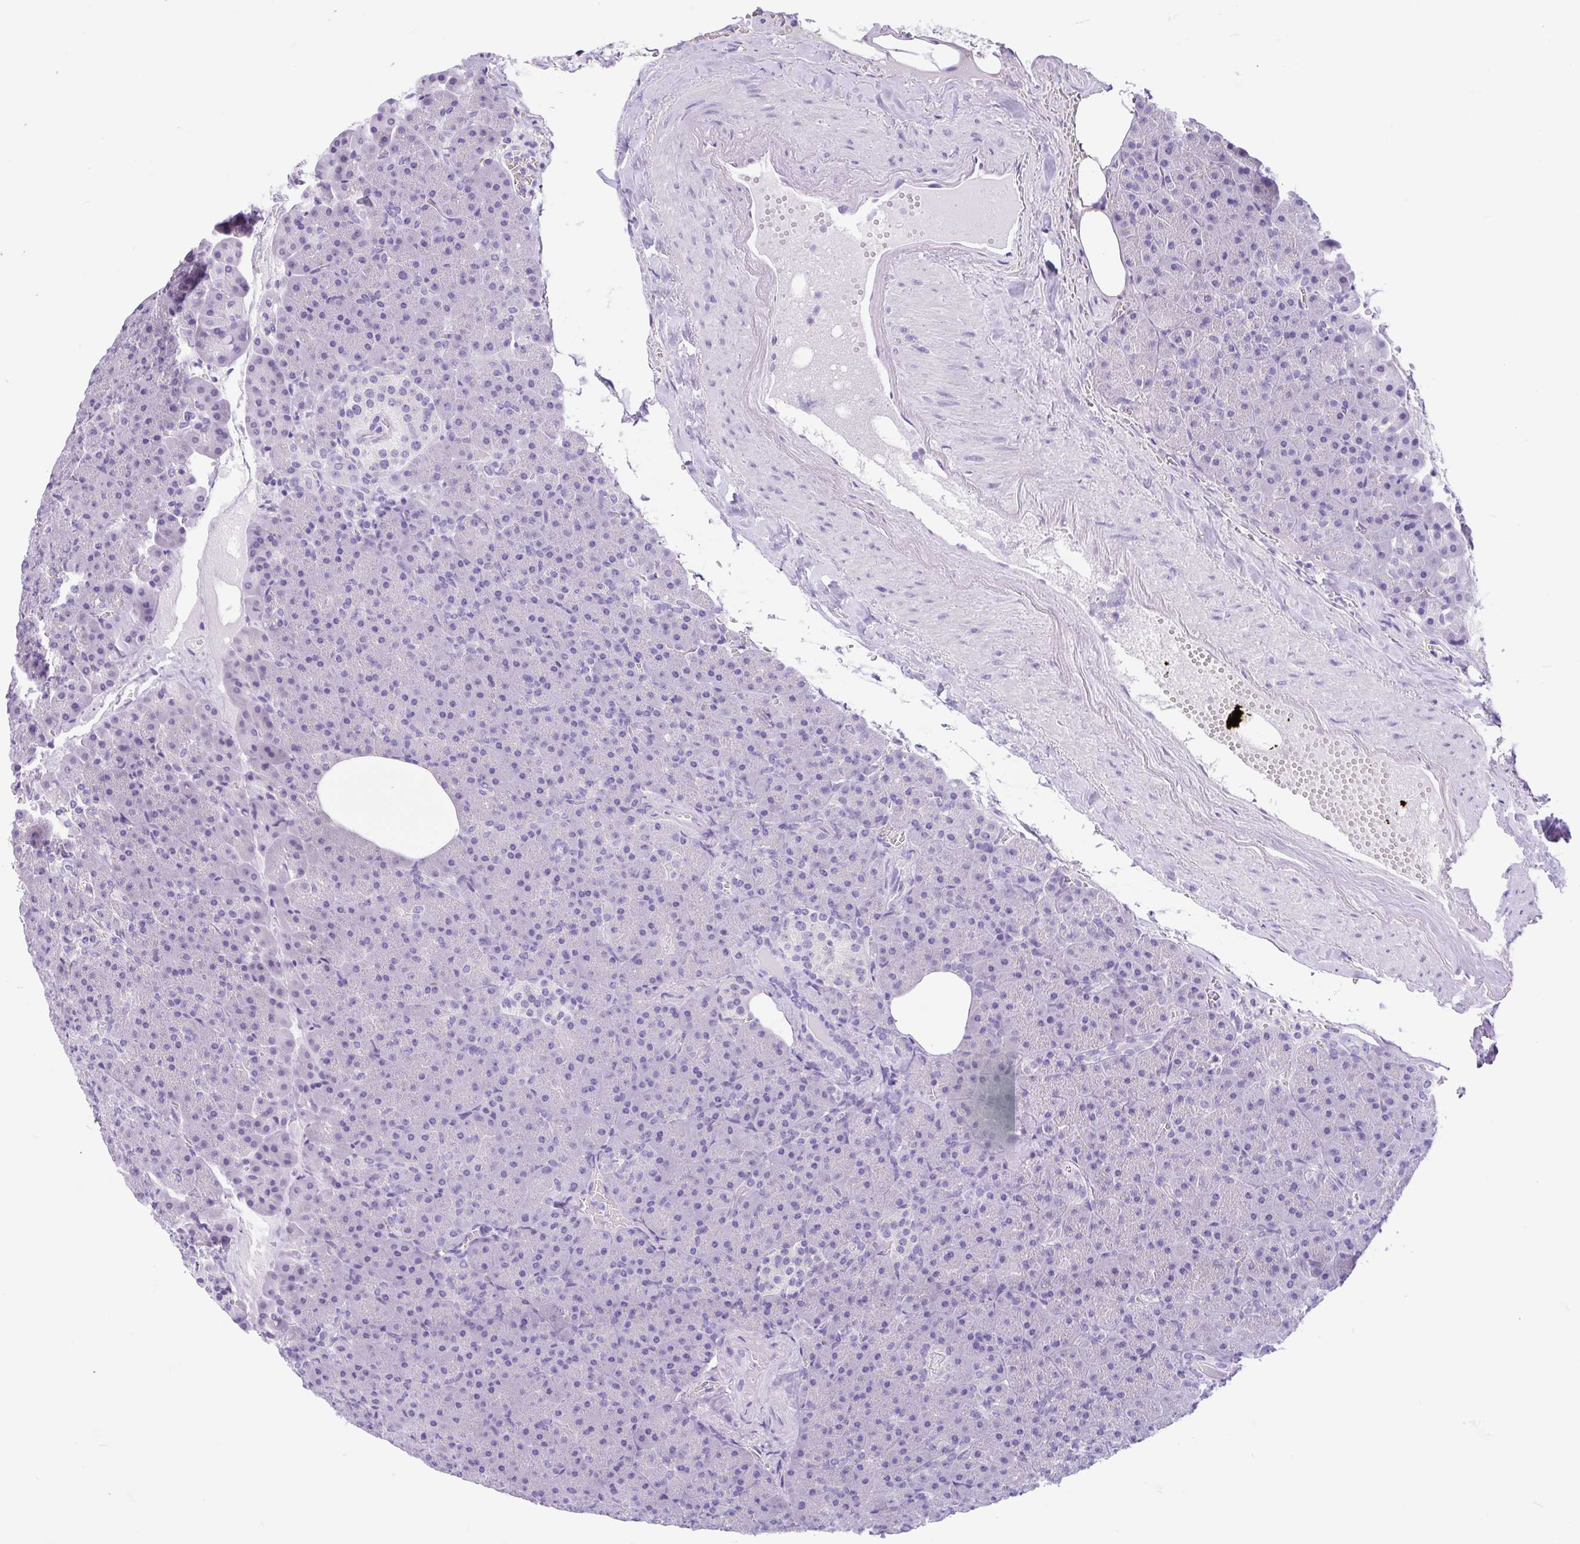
{"staining": {"intensity": "negative", "quantity": "none", "location": "none"}, "tissue": "pancreas", "cell_type": "Exocrine glandular cells", "image_type": "normal", "snomed": [{"axis": "morphology", "description": "Normal tissue, NOS"}, {"axis": "topography", "description": "Pancreas"}], "caption": "DAB (3,3'-diaminobenzidine) immunohistochemical staining of benign human pancreas demonstrates no significant staining in exocrine glandular cells.", "gene": "ENSG00000274792", "patient": {"sex": "female", "age": 74}}